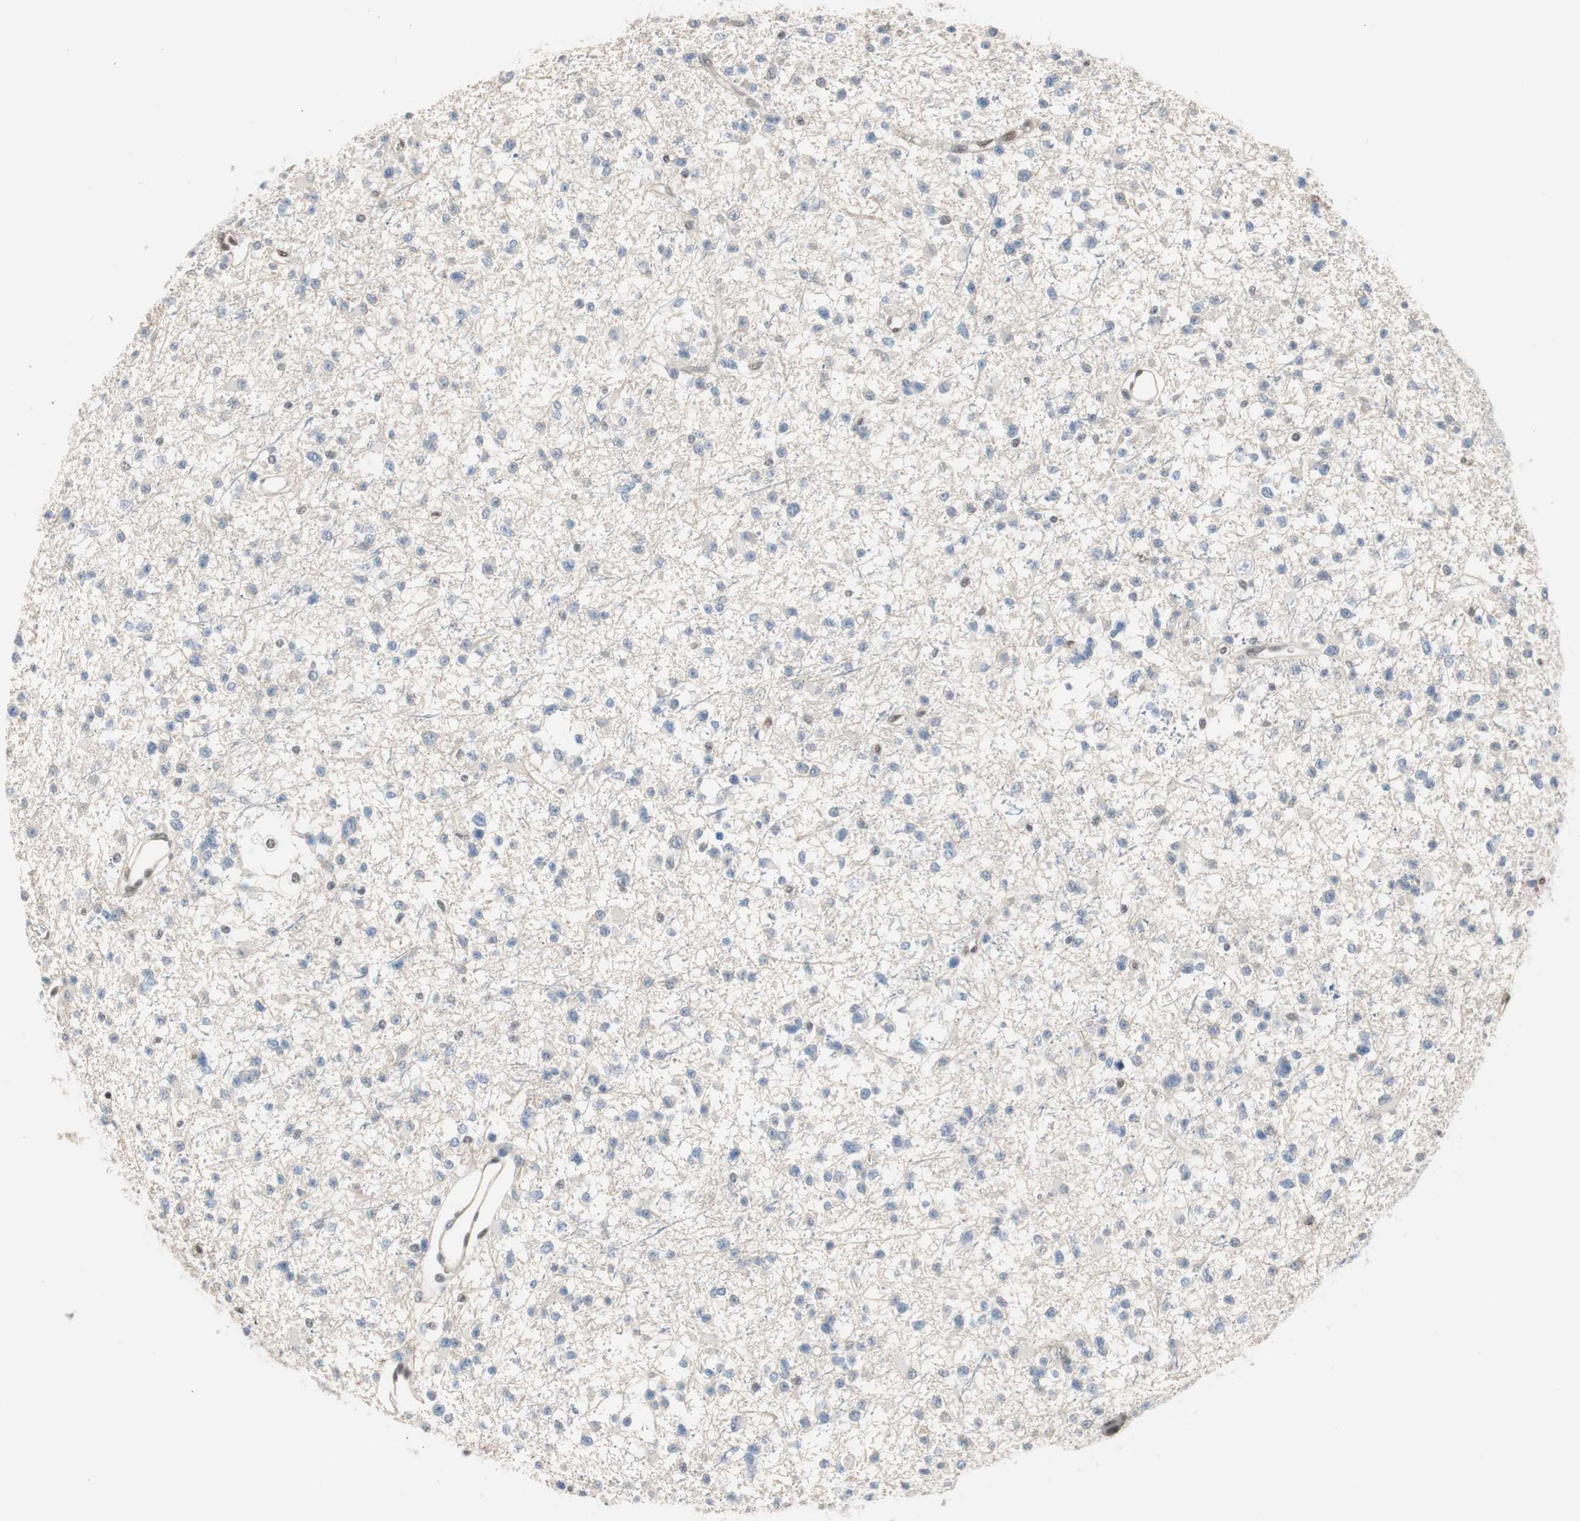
{"staining": {"intensity": "weak", "quantity": "<25%", "location": "nuclear"}, "tissue": "glioma", "cell_type": "Tumor cells", "image_type": "cancer", "snomed": [{"axis": "morphology", "description": "Glioma, malignant, Low grade"}, {"axis": "topography", "description": "Brain"}], "caption": "Malignant glioma (low-grade) was stained to show a protein in brown. There is no significant positivity in tumor cells. (Stains: DAB immunohistochemistry with hematoxylin counter stain, Microscopy: brightfield microscopy at high magnification).", "gene": "PML", "patient": {"sex": "female", "age": 22}}